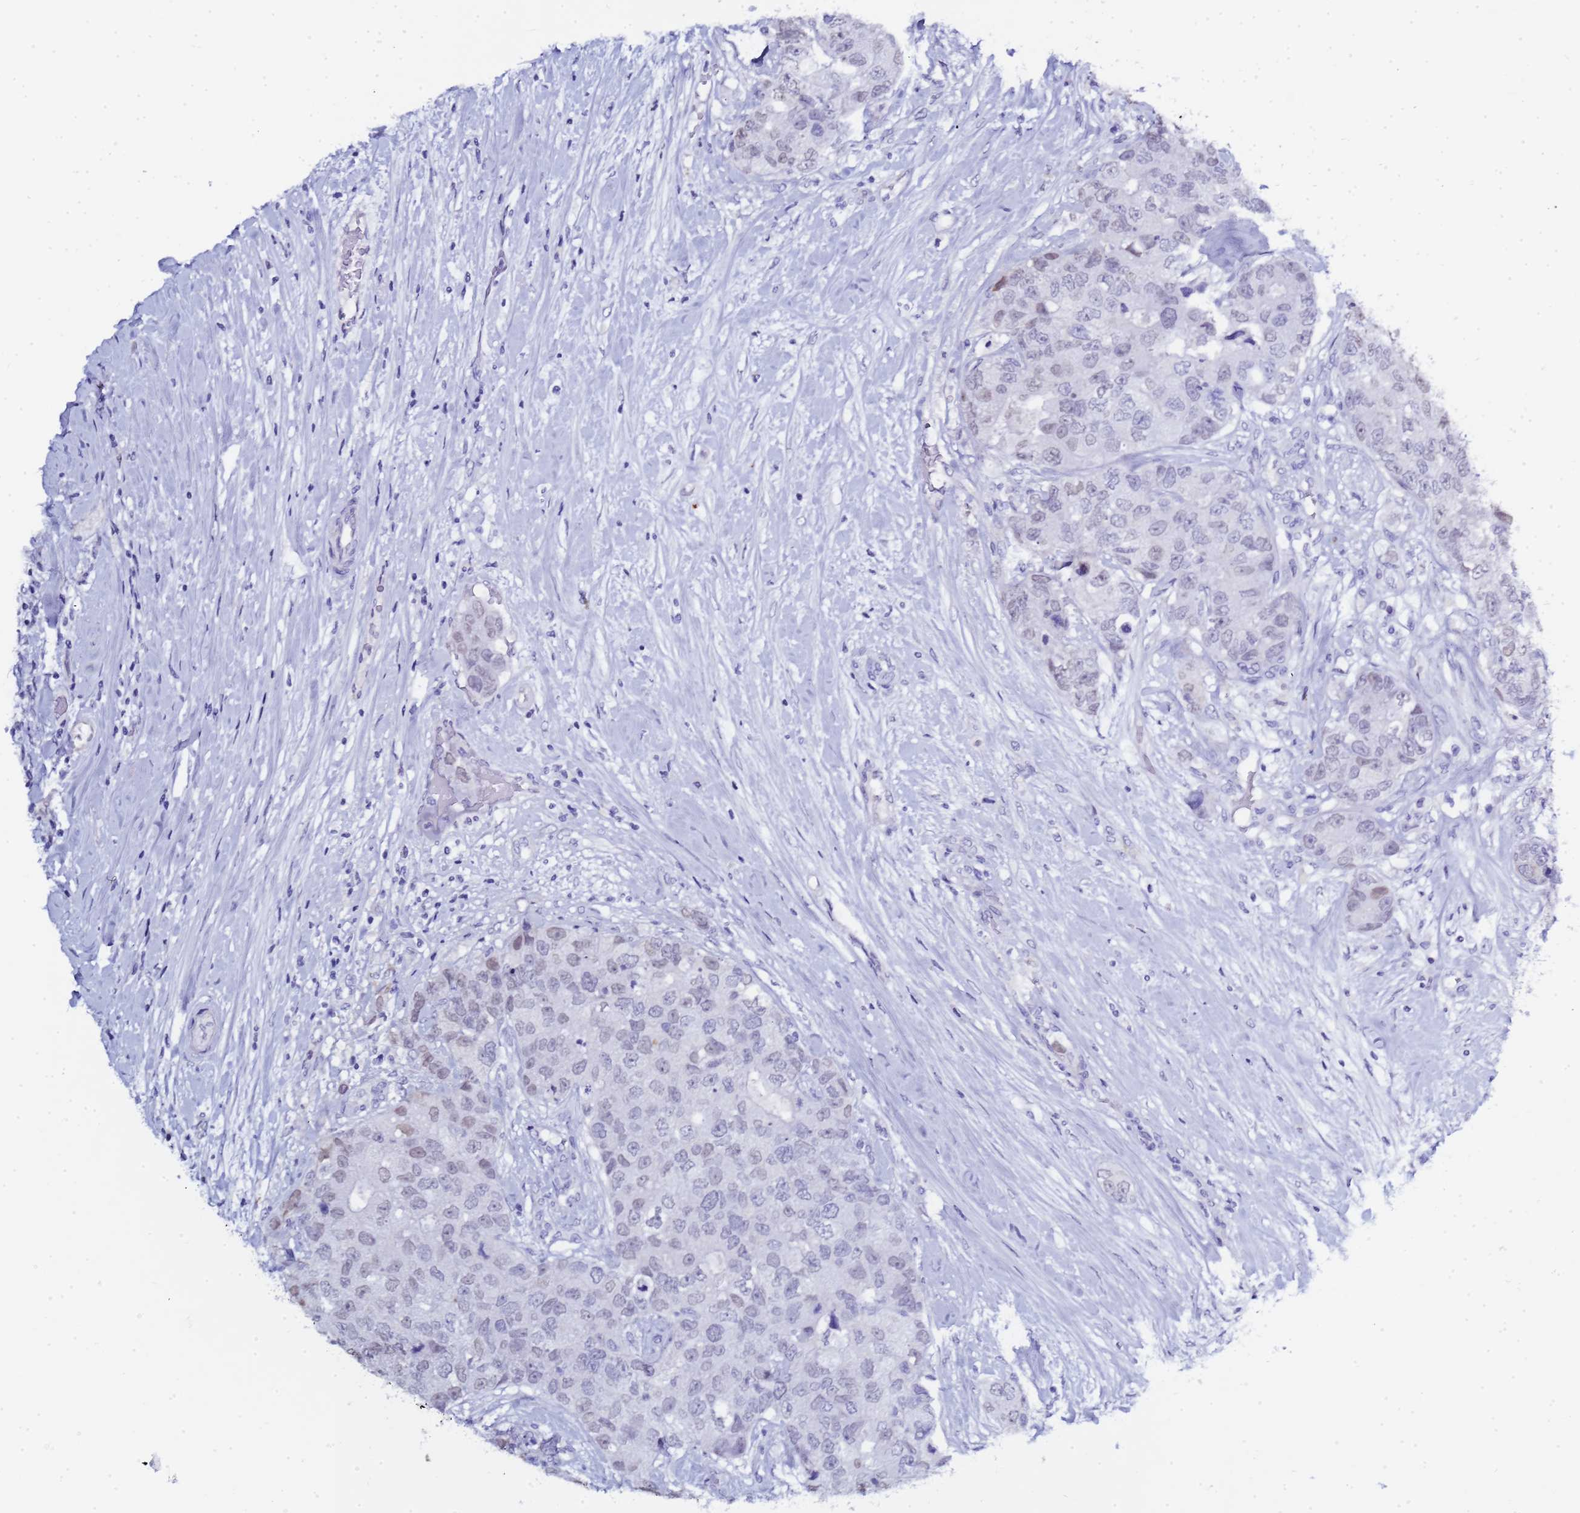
{"staining": {"intensity": "negative", "quantity": "none", "location": "none"}, "tissue": "breast cancer", "cell_type": "Tumor cells", "image_type": "cancer", "snomed": [{"axis": "morphology", "description": "Duct carcinoma"}, {"axis": "topography", "description": "Breast"}], "caption": "Human breast cancer stained for a protein using IHC exhibits no positivity in tumor cells.", "gene": "CTRC", "patient": {"sex": "female", "age": 62}}